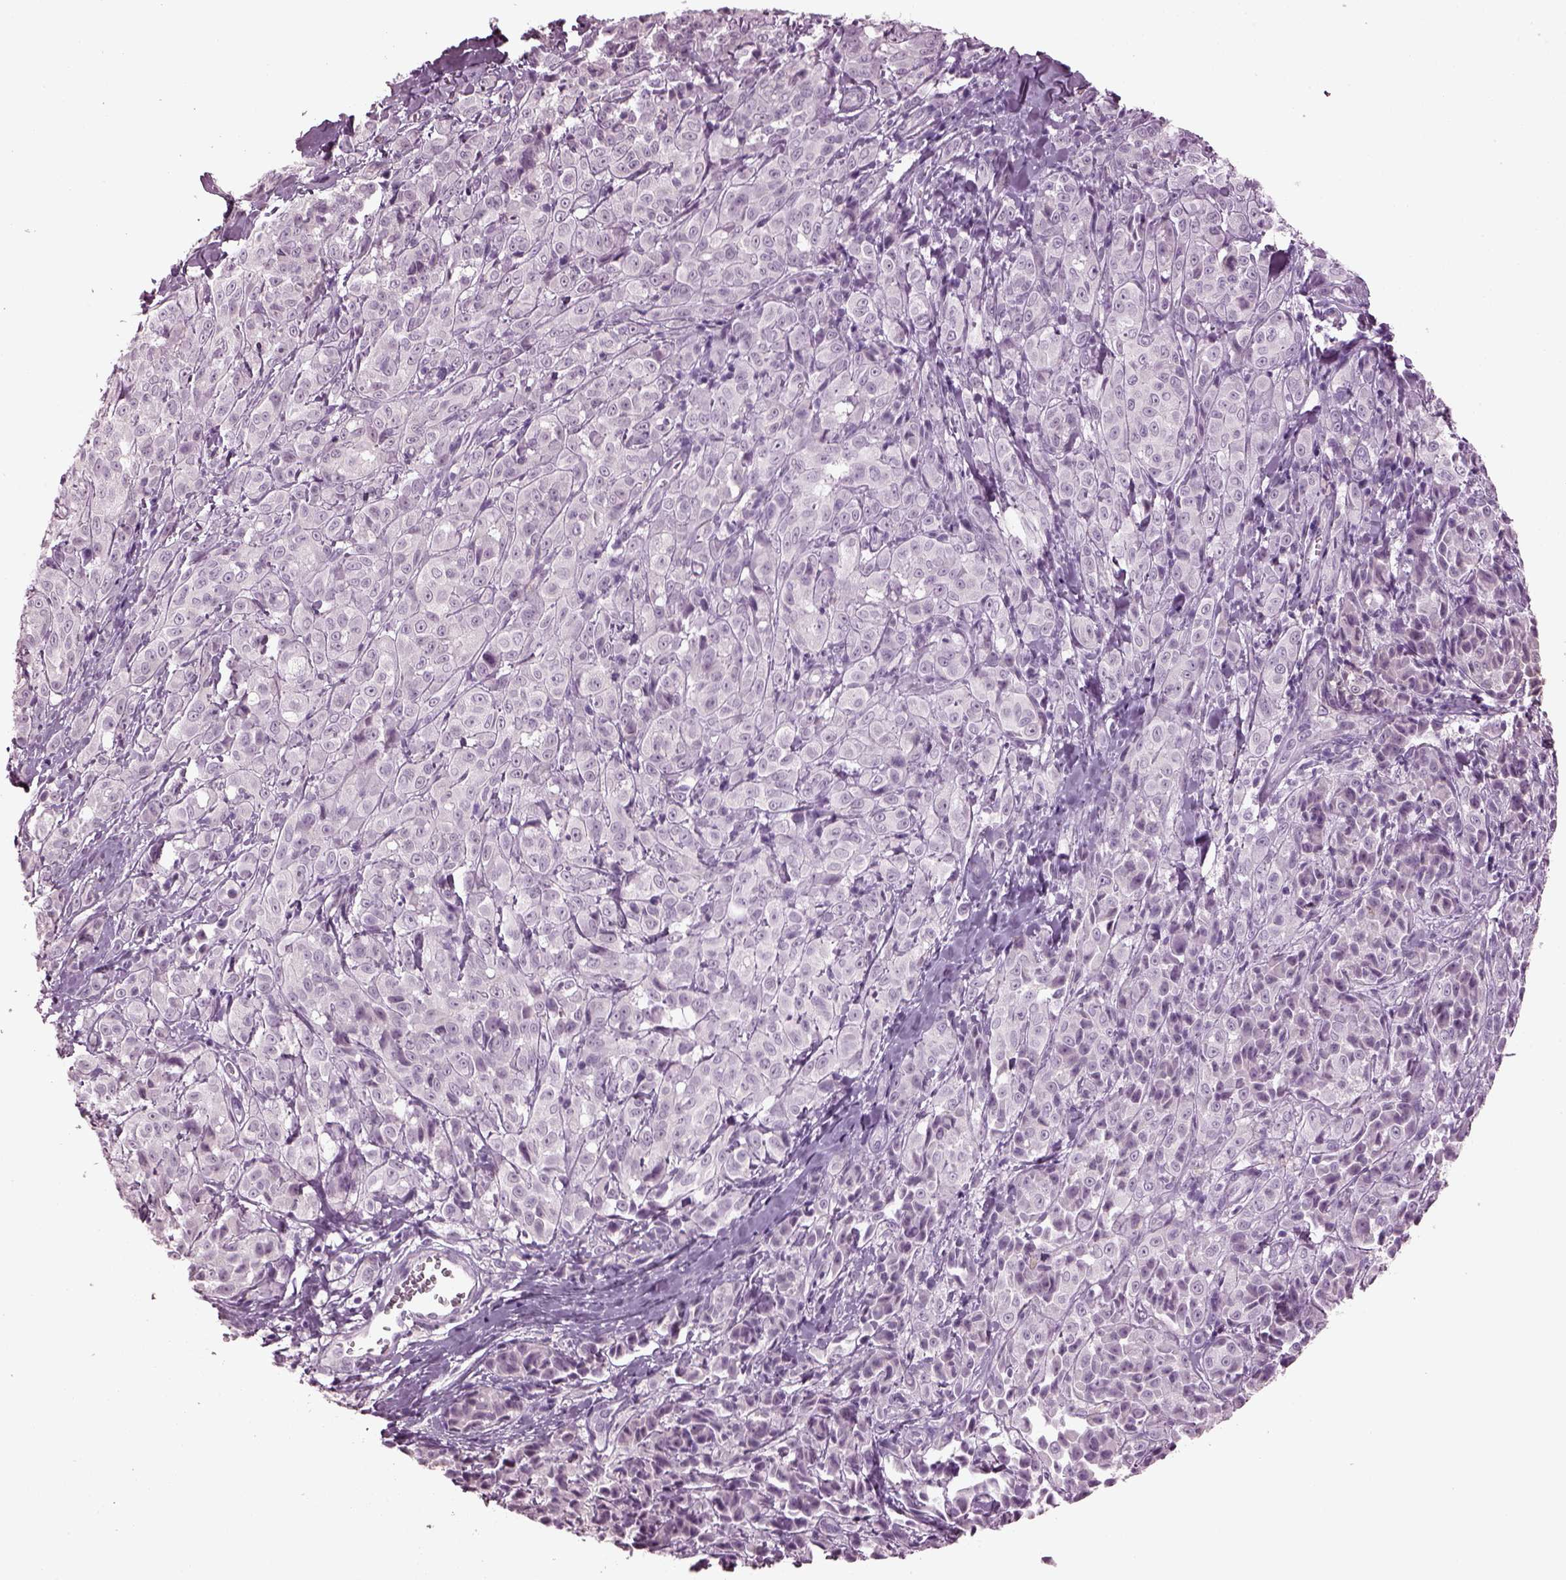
{"staining": {"intensity": "negative", "quantity": "none", "location": "none"}, "tissue": "melanoma", "cell_type": "Tumor cells", "image_type": "cancer", "snomed": [{"axis": "morphology", "description": "Malignant melanoma, NOS"}, {"axis": "topography", "description": "Skin"}], "caption": "A micrograph of human malignant melanoma is negative for staining in tumor cells.", "gene": "SLC6A17", "patient": {"sex": "male", "age": 89}}